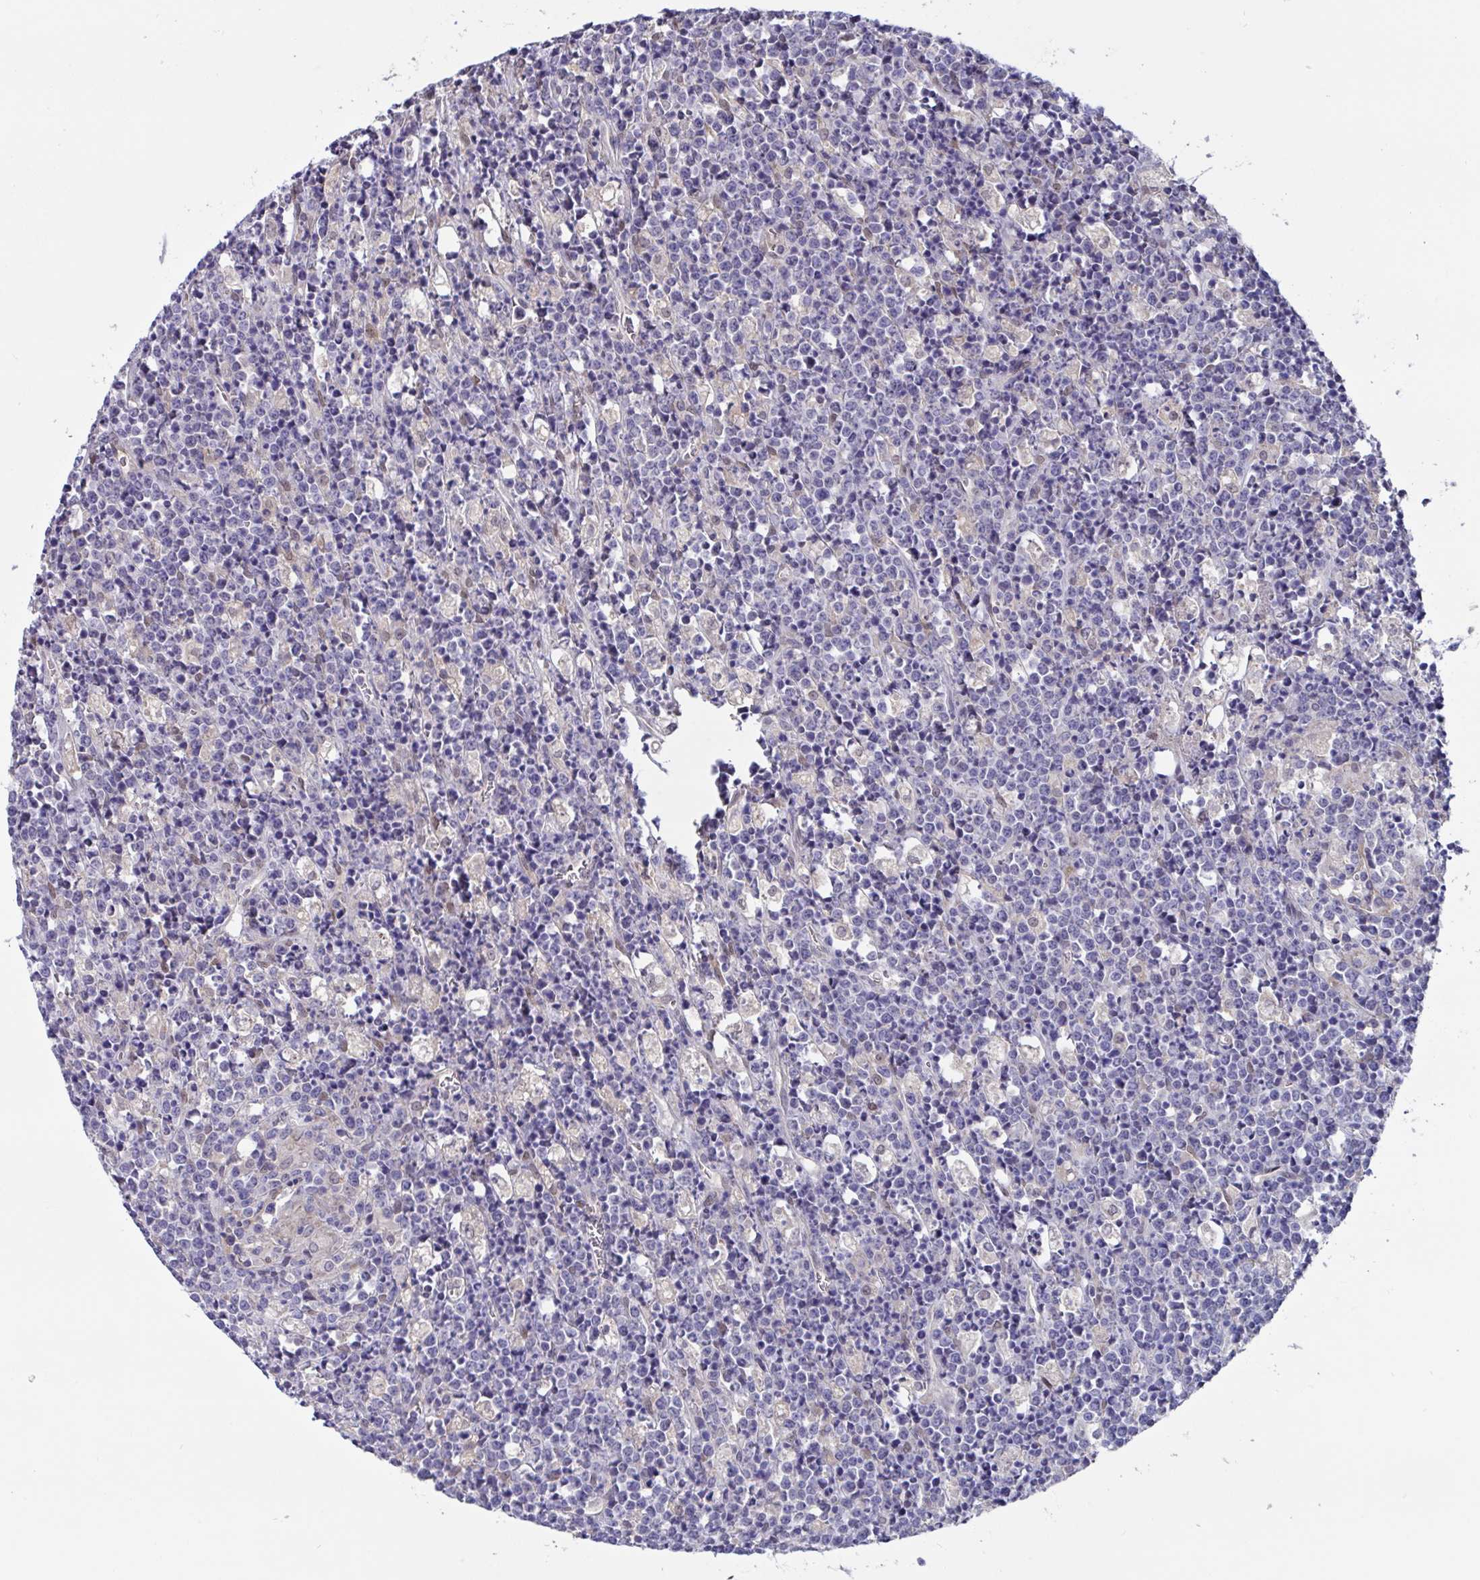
{"staining": {"intensity": "negative", "quantity": "none", "location": "none"}, "tissue": "lymphoma", "cell_type": "Tumor cells", "image_type": "cancer", "snomed": [{"axis": "morphology", "description": "Malignant lymphoma, non-Hodgkin's type, High grade"}, {"axis": "topography", "description": "Ovary"}], "caption": "Tumor cells show no significant protein positivity in lymphoma. (DAB immunohistochemistry with hematoxylin counter stain).", "gene": "L3HYPDH", "patient": {"sex": "female", "age": 56}}